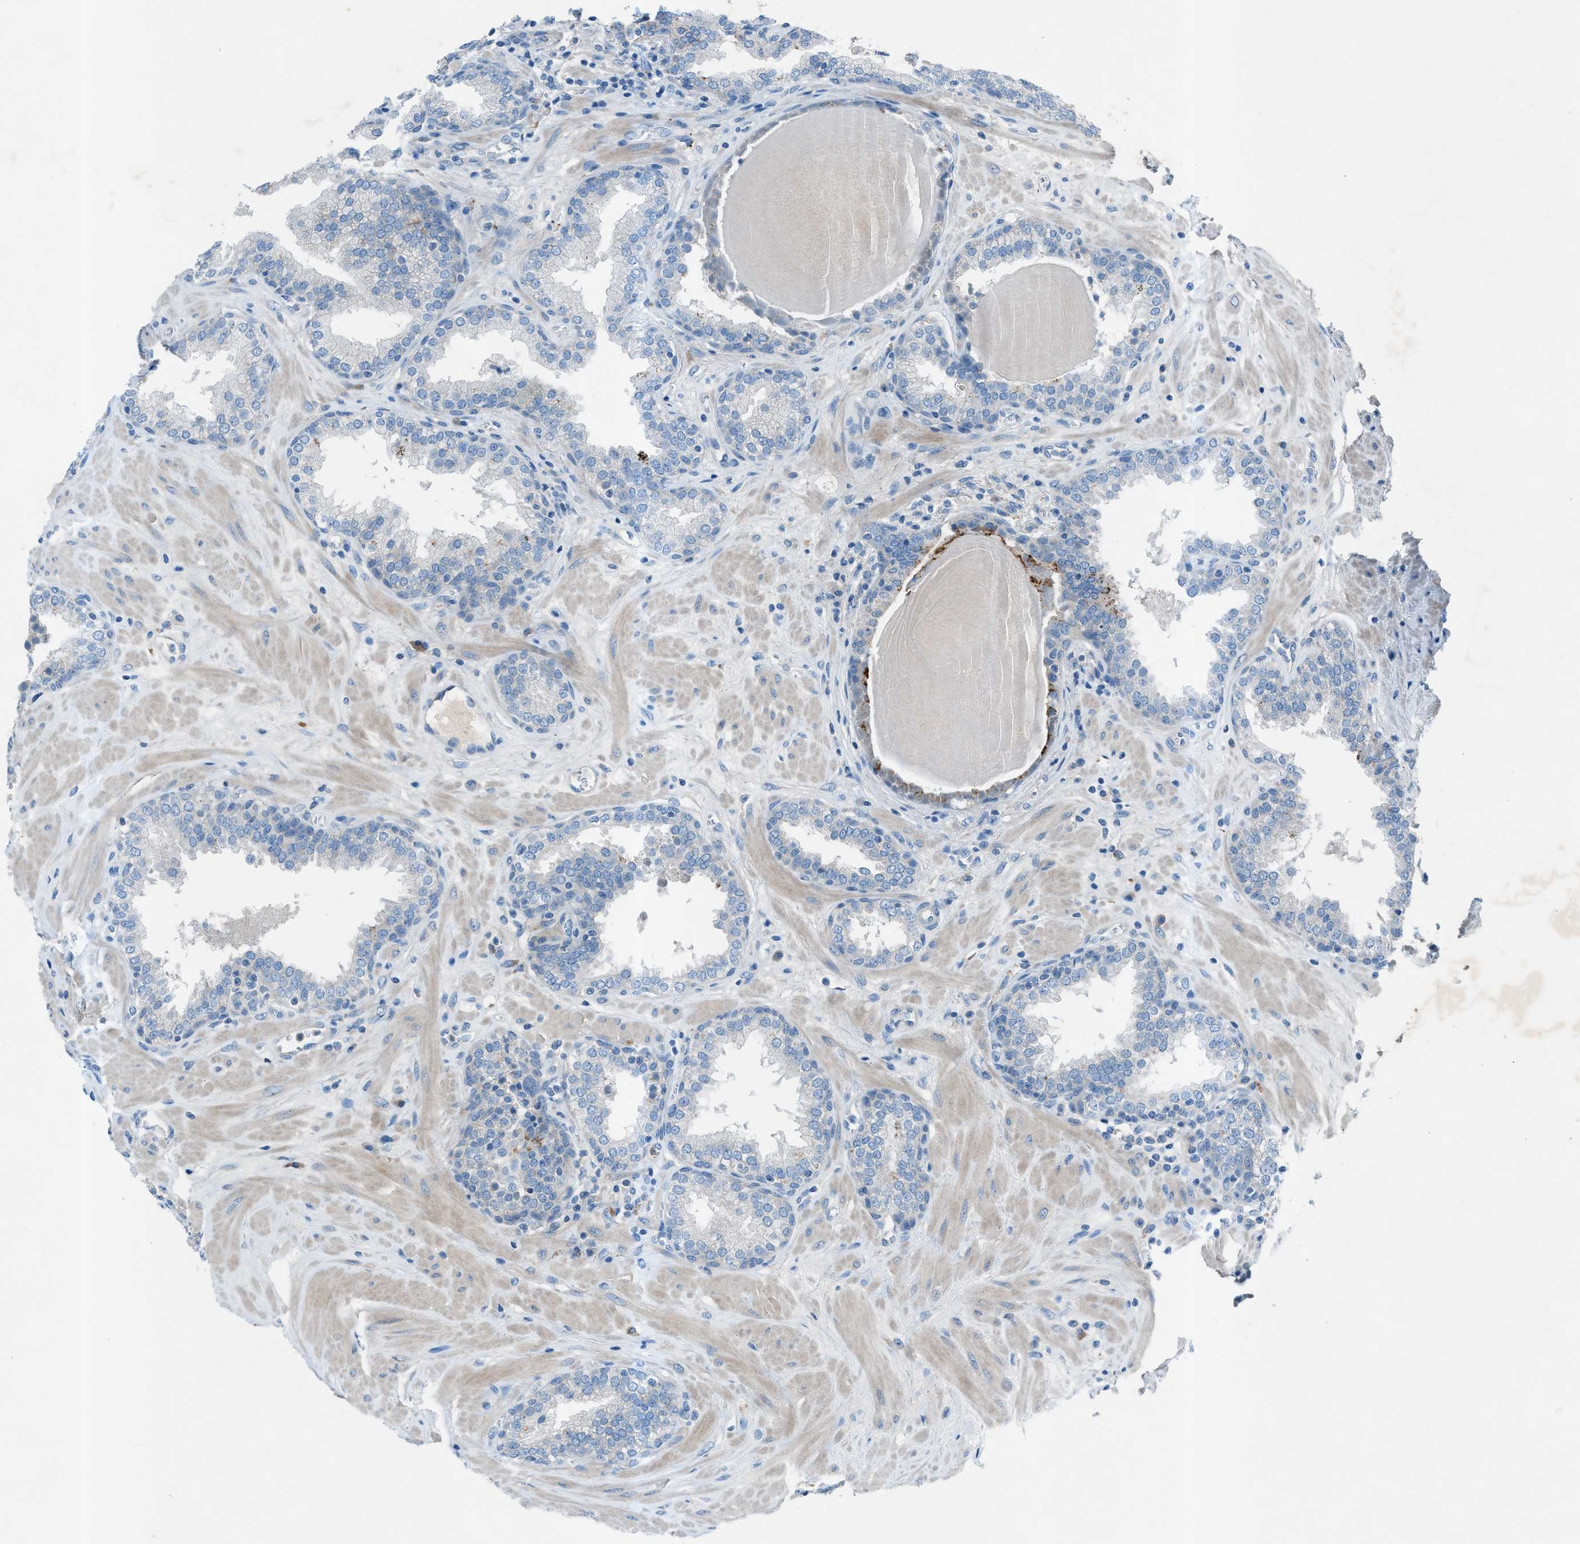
{"staining": {"intensity": "negative", "quantity": "none", "location": "none"}, "tissue": "prostate", "cell_type": "Glandular cells", "image_type": "normal", "snomed": [{"axis": "morphology", "description": "Normal tissue, NOS"}, {"axis": "topography", "description": "Prostate"}], "caption": "Normal prostate was stained to show a protein in brown. There is no significant expression in glandular cells. Nuclei are stained in blue.", "gene": "C5AR2", "patient": {"sex": "male", "age": 51}}